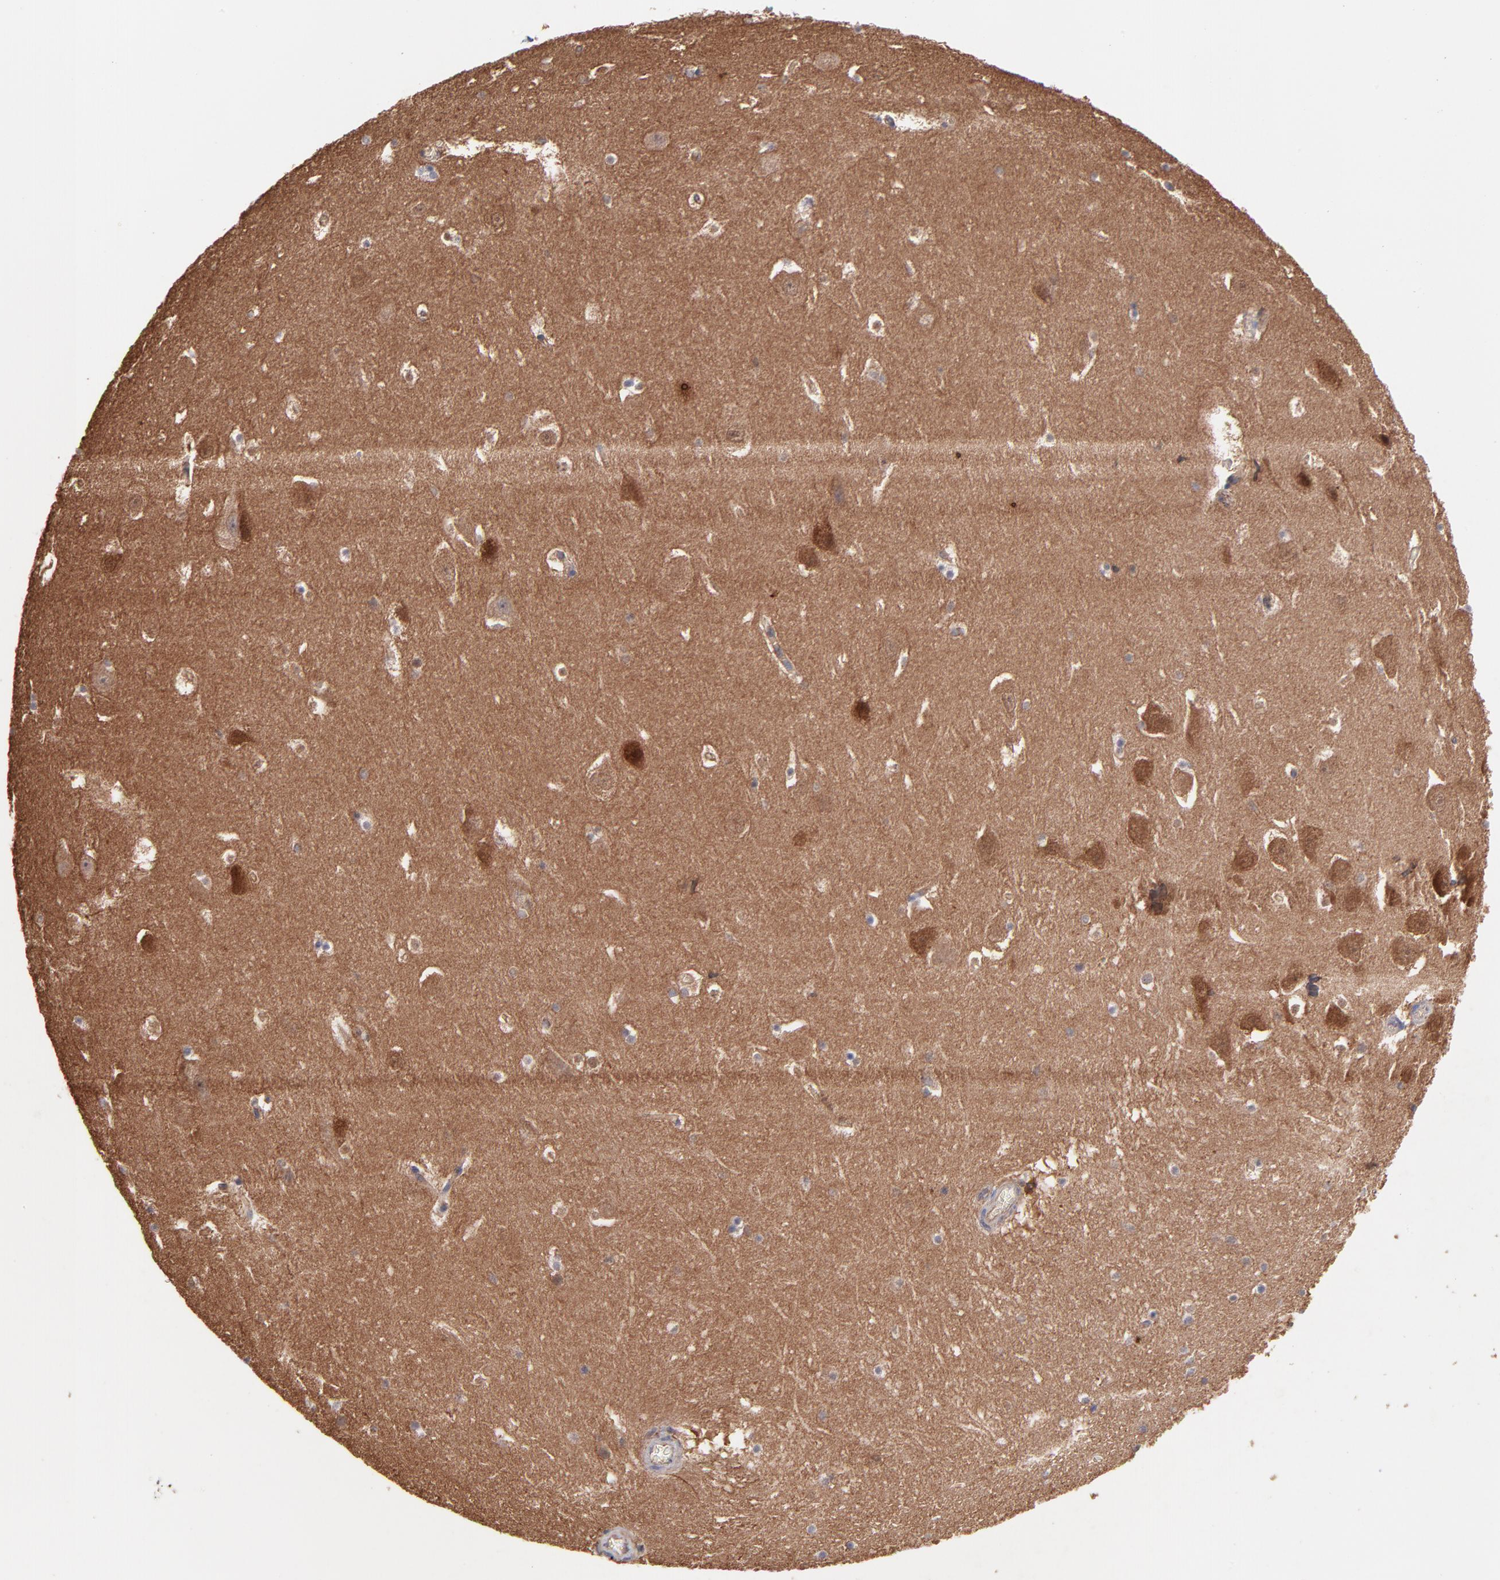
{"staining": {"intensity": "moderate", "quantity": "25%-75%", "location": "cytoplasmic/membranous,nuclear"}, "tissue": "hippocampus", "cell_type": "Glial cells", "image_type": "normal", "snomed": [{"axis": "morphology", "description": "Normal tissue, NOS"}, {"axis": "topography", "description": "Hippocampus"}], "caption": "This is a micrograph of immunohistochemistry (IHC) staining of normal hippocampus, which shows moderate positivity in the cytoplasmic/membranous,nuclear of glial cells.", "gene": "STAP2", "patient": {"sex": "male", "age": 45}}